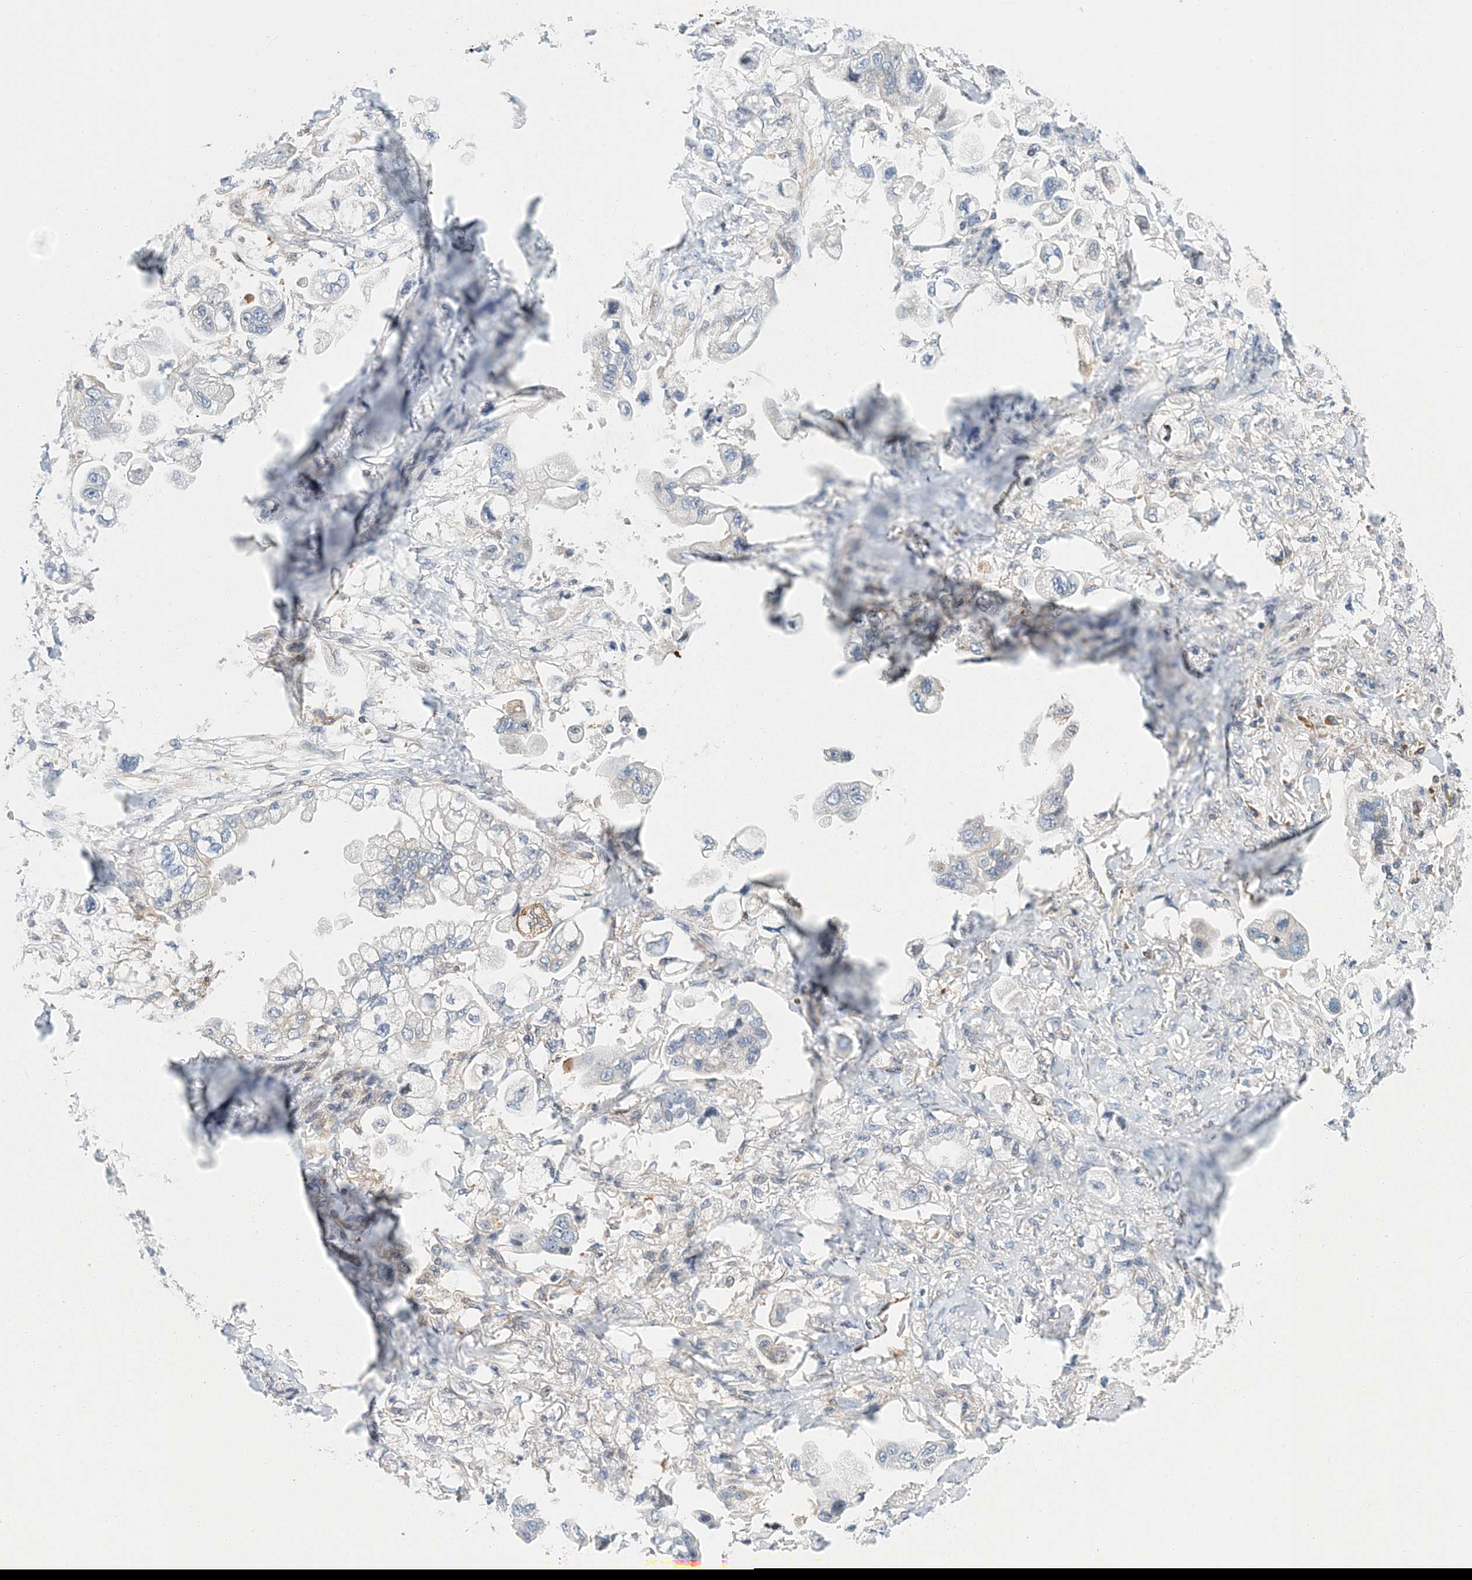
{"staining": {"intensity": "negative", "quantity": "none", "location": "none"}, "tissue": "stomach cancer", "cell_type": "Tumor cells", "image_type": "cancer", "snomed": [{"axis": "morphology", "description": "Adenocarcinoma, NOS"}, {"axis": "topography", "description": "Stomach"}], "caption": "DAB immunohistochemical staining of stomach adenocarcinoma exhibits no significant positivity in tumor cells.", "gene": "PCDHA2", "patient": {"sex": "male", "age": 62}}